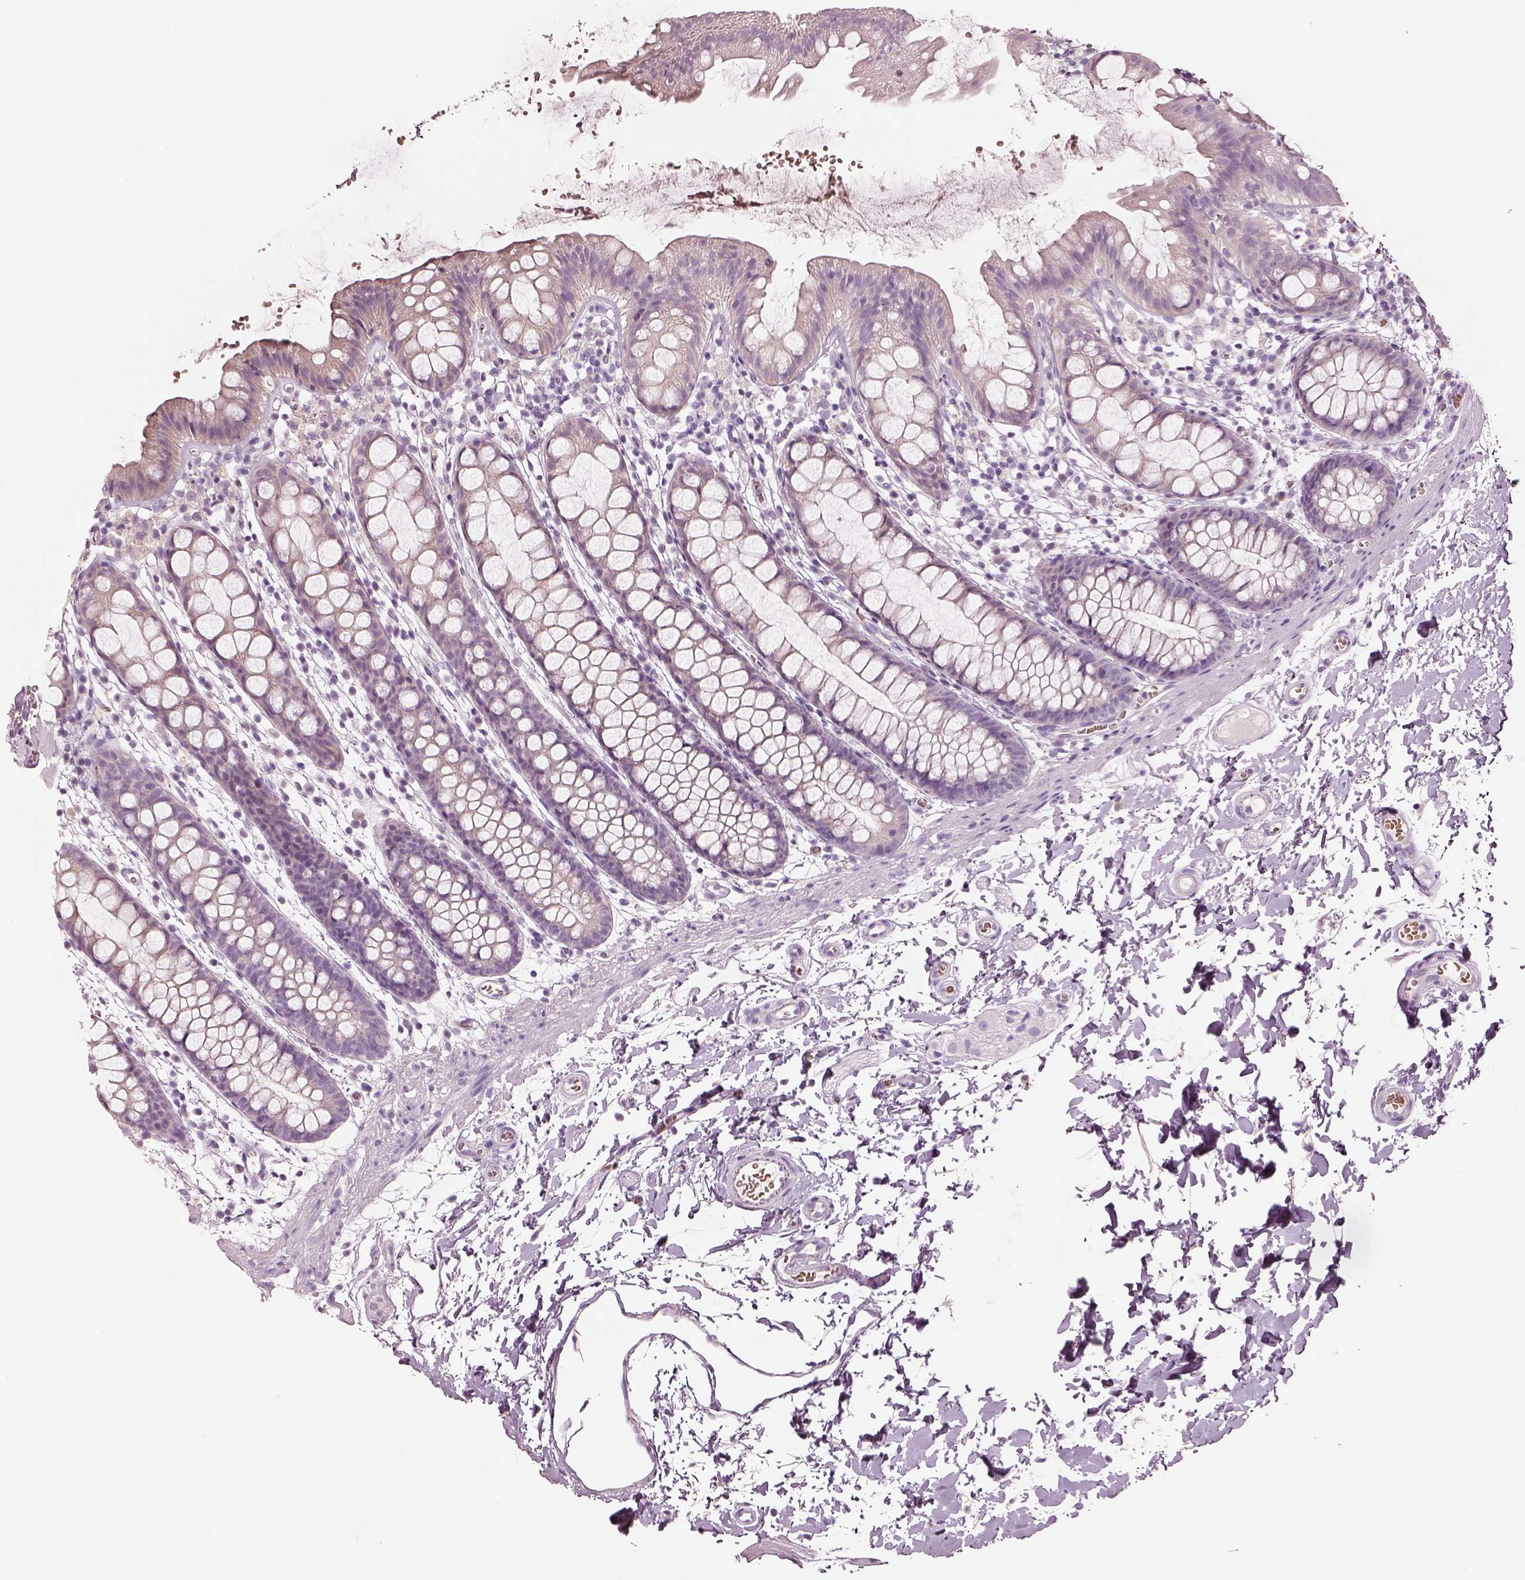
{"staining": {"intensity": "weak", "quantity": "25%-75%", "location": "cytoplasmic/membranous"}, "tissue": "rectum", "cell_type": "Glandular cells", "image_type": "normal", "snomed": [{"axis": "morphology", "description": "Normal tissue, NOS"}, {"axis": "topography", "description": "Rectum"}], "caption": "Immunohistochemical staining of benign rectum displays weak cytoplasmic/membranous protein positivity in approximately 25%-75% of glandular cells. Nuclei are stained in blue.", "gene": "ELSPBP1", "patient": {"sex": "male", "age": 57}}